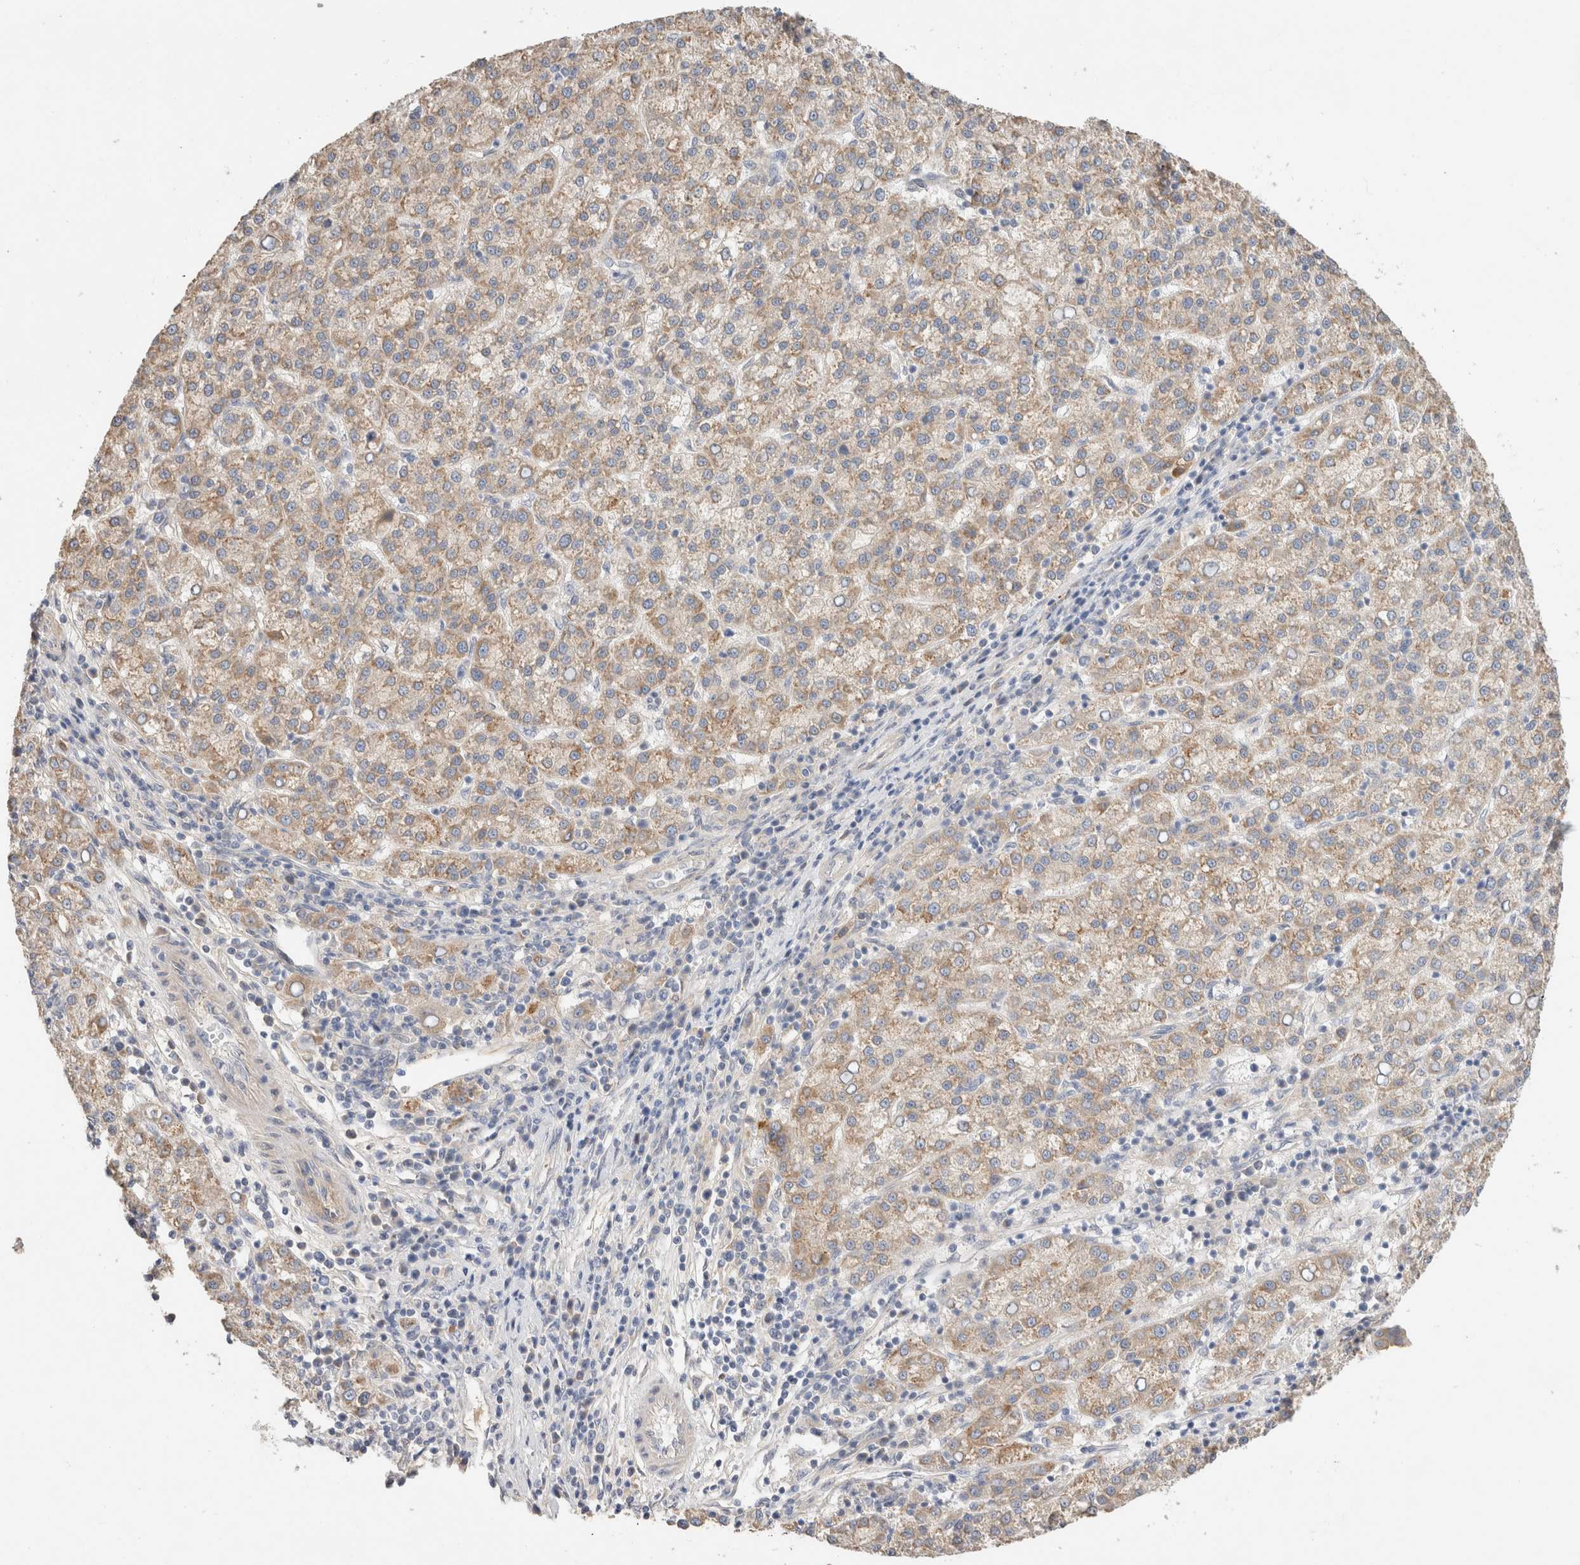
{"staining": {"intensity": "weak", "quantity": ">75%", "location": "cytoplasmic/membranous"}, "tissue": "liver cancer", "cell_type": "Tumor cells", "image_type": "cancer", "snomed": [{"axis": "morphology", "description": "Carcinoma, Hepatocellular, NOS"}, {"axis": "topography", "description": "Liver"}], "caption": "Liver hepatocellular carcinoma tissue reveals weak cytoplasmic/membranous positivity in about >75% of tumor cells", "gene": "PROS1", "patient": {"sex": "female", "age": 58}}